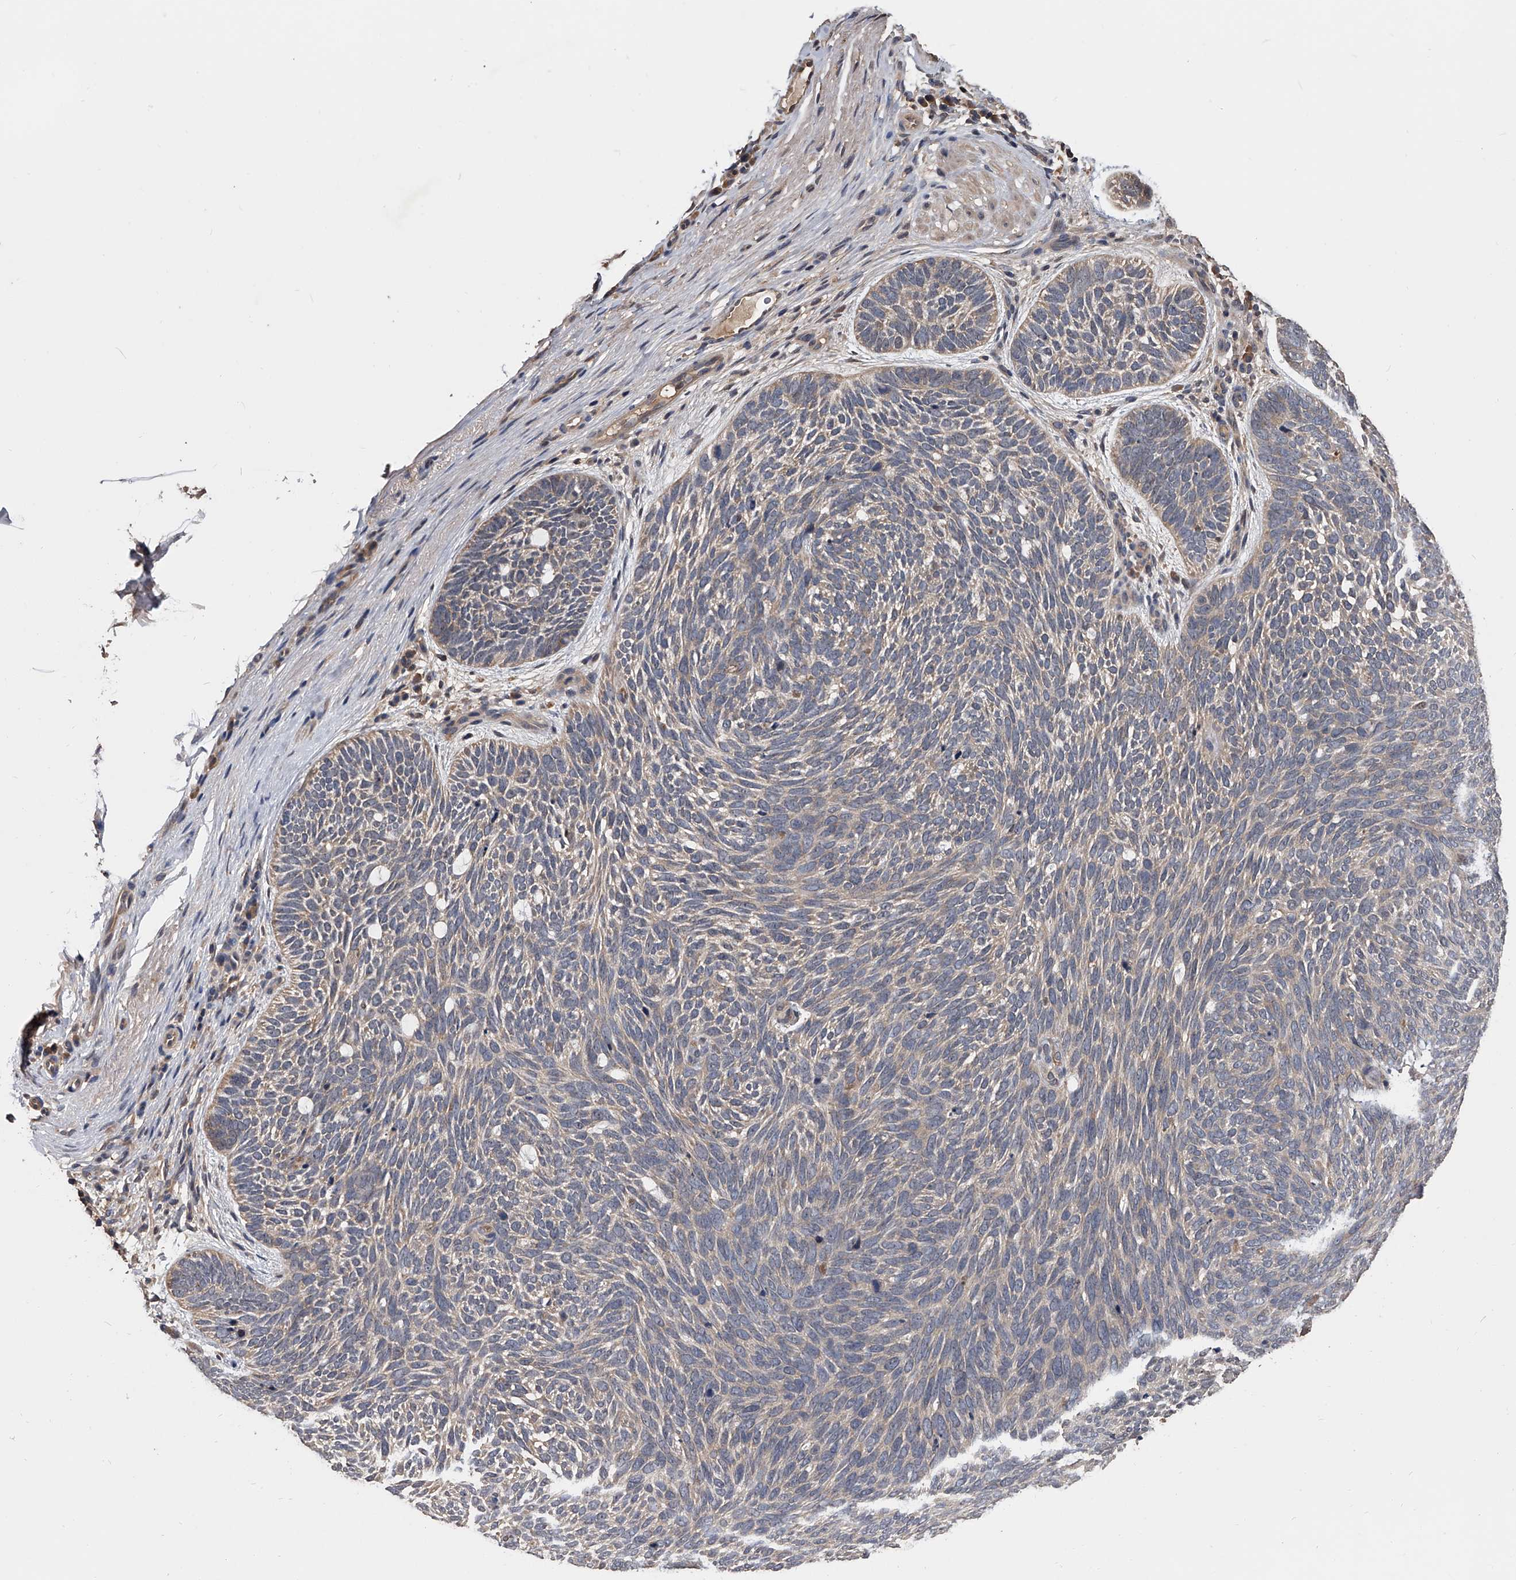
{"staining": {"intensity": "negative", "quantity": "none", "location": "none"}, "tissue": "skin cancer", "cell_type": "Tumor cells", "image_type": "cancer", "snomed": [{"axis": "morphology", "description": "Basal cell carcinoma"}, {"axis": "topography", "description": "Skin"}], "caption": "A photomicrograph of skin cancer stained for a protein demonstrates no brown staining in tumor cells. The staining was performed using DAB to visualize the protein expression in brown, while the nuclei were stained in blue with hematoxylin (Magnification: 20x).", "gene": "EFCAB7", "patient": {"sex": "female", "age": 85}}